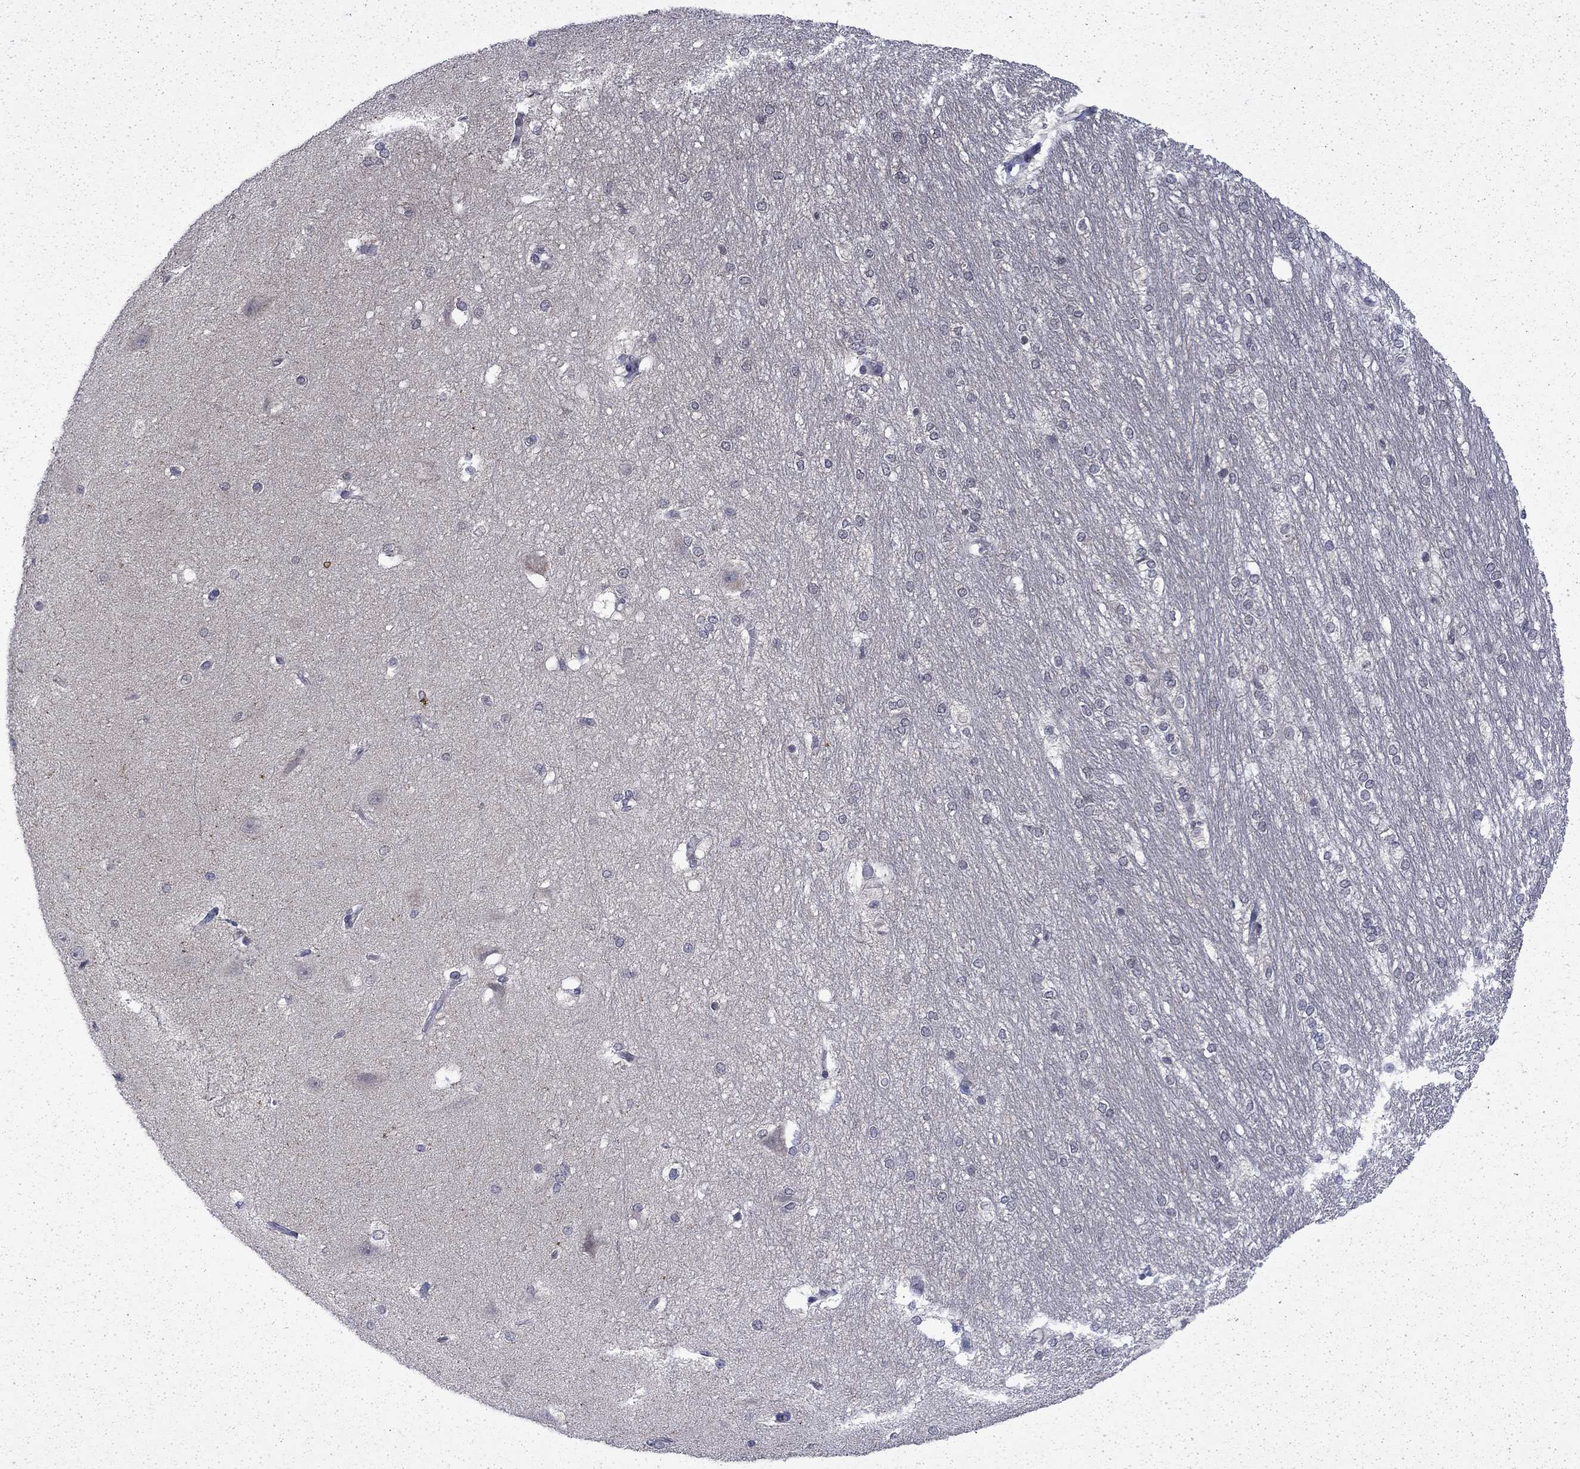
{"staining": {"intensity": "negative", "quantity": "none", "location": "none"}, "tissue": "hippocampus", "cell_type": "Glial cells", "image_type": "normal", "snomed": [{"axis": "morphology", "description": "Normal tissue, NOS"}, {"axis": "topography", "description": "Cerebral cortex"}, {"axis": "topography", "description": "Hippocampus"}], "caption": "Immunohistochemistry histopathology image of unremarkable hippocampus: human hippocampus stained with DAB shows no significant protein staining in glial cells.", "gene": "CHAT", "patient": {"sex": "female", "age": 19}}